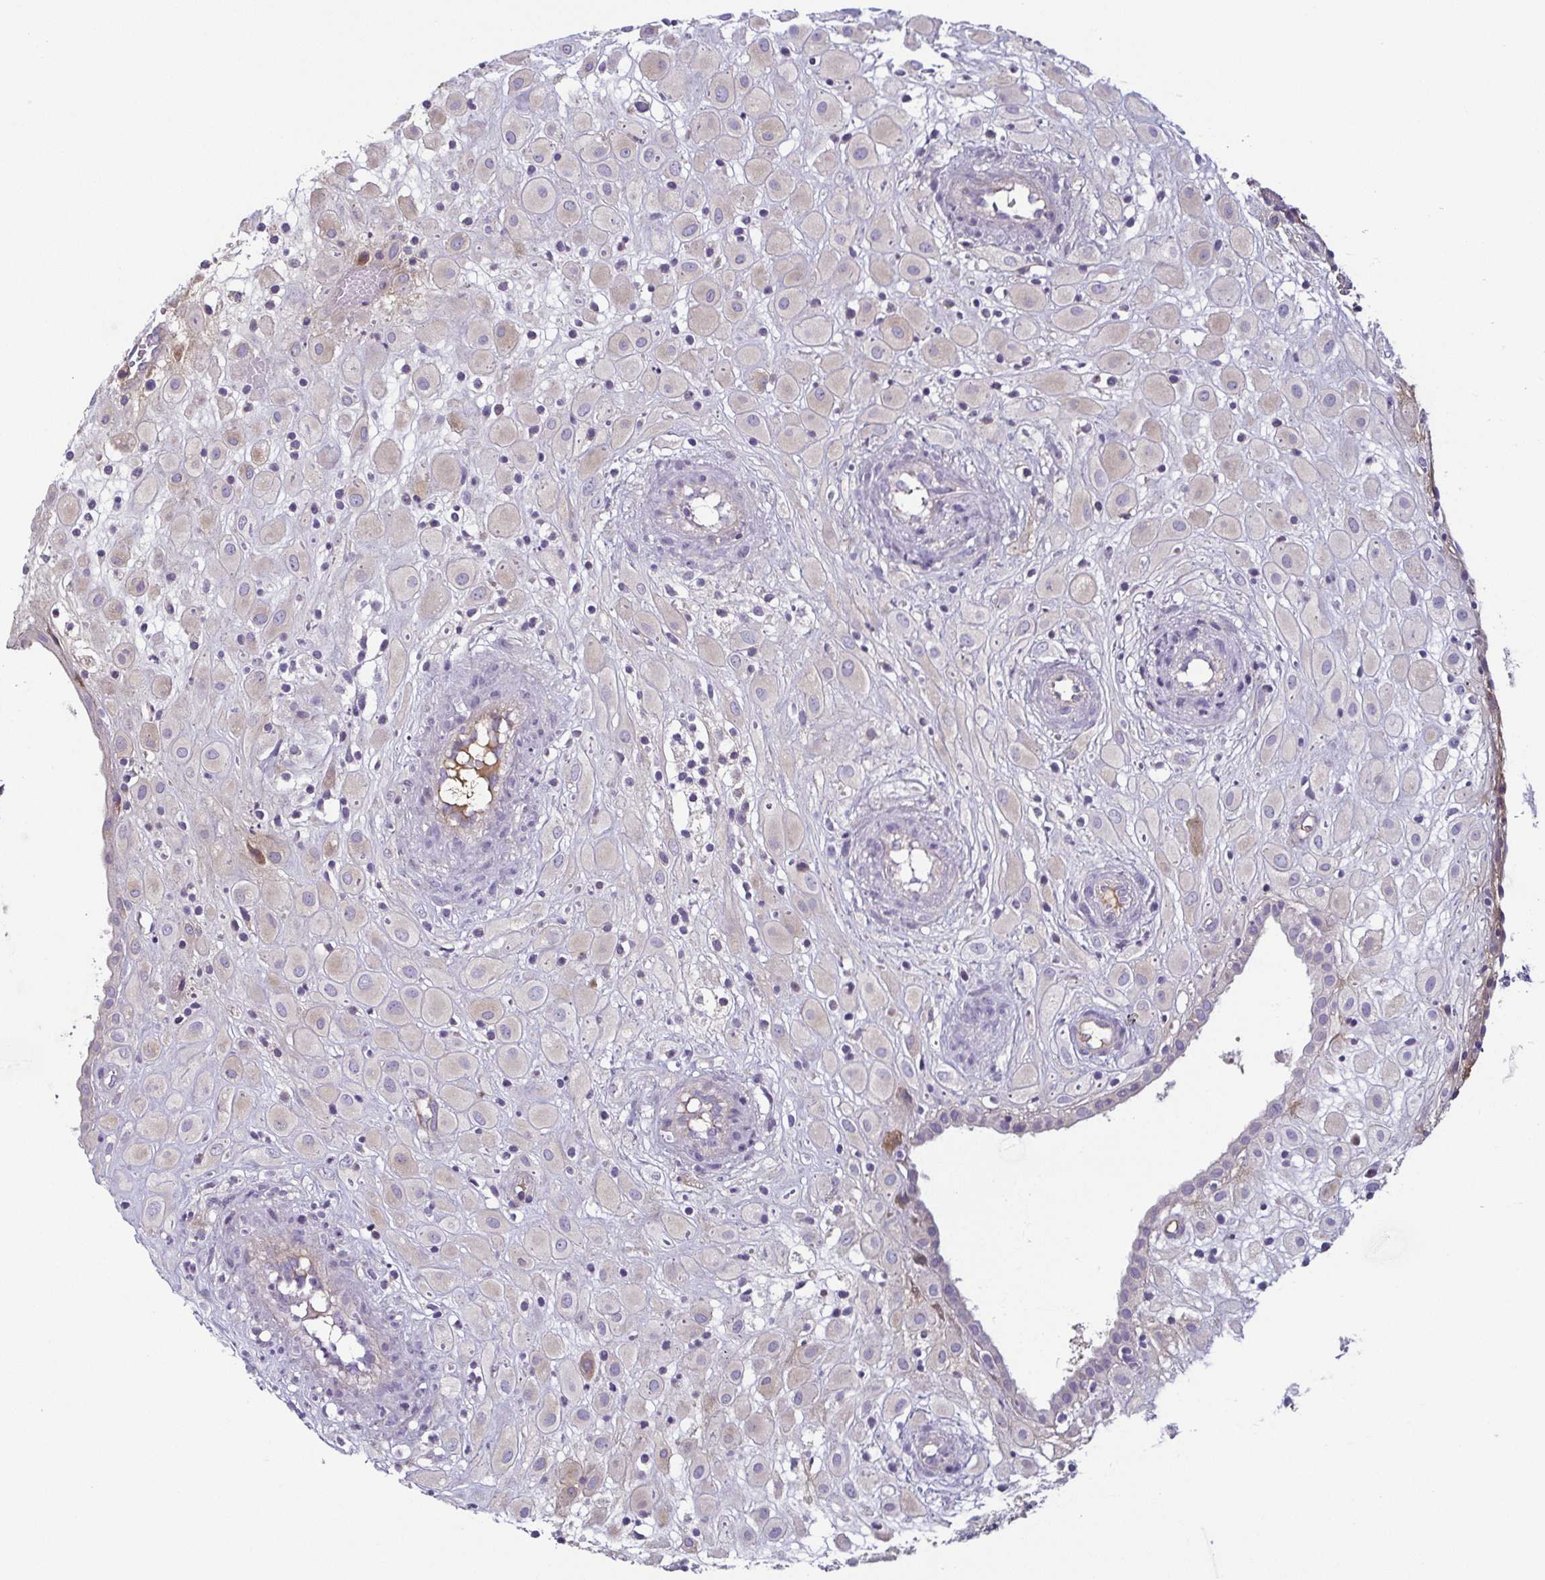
{"staining": {"intensity": "negative", "quantity": "none", "location": "none"}, "tissue": "placenta", "cell_type": "Decidual cells", "image_type": "normal", "snomed": [{"axis": "morphology", "description": "Normal tissue, NOS"}, {"axis": "topography", "description": "Placenta"}], "caption": "The image shows no significant positivity in decidual cells of placenta.", "gene": "ECM1", "patient": {"sex": "female", "age": 24}}